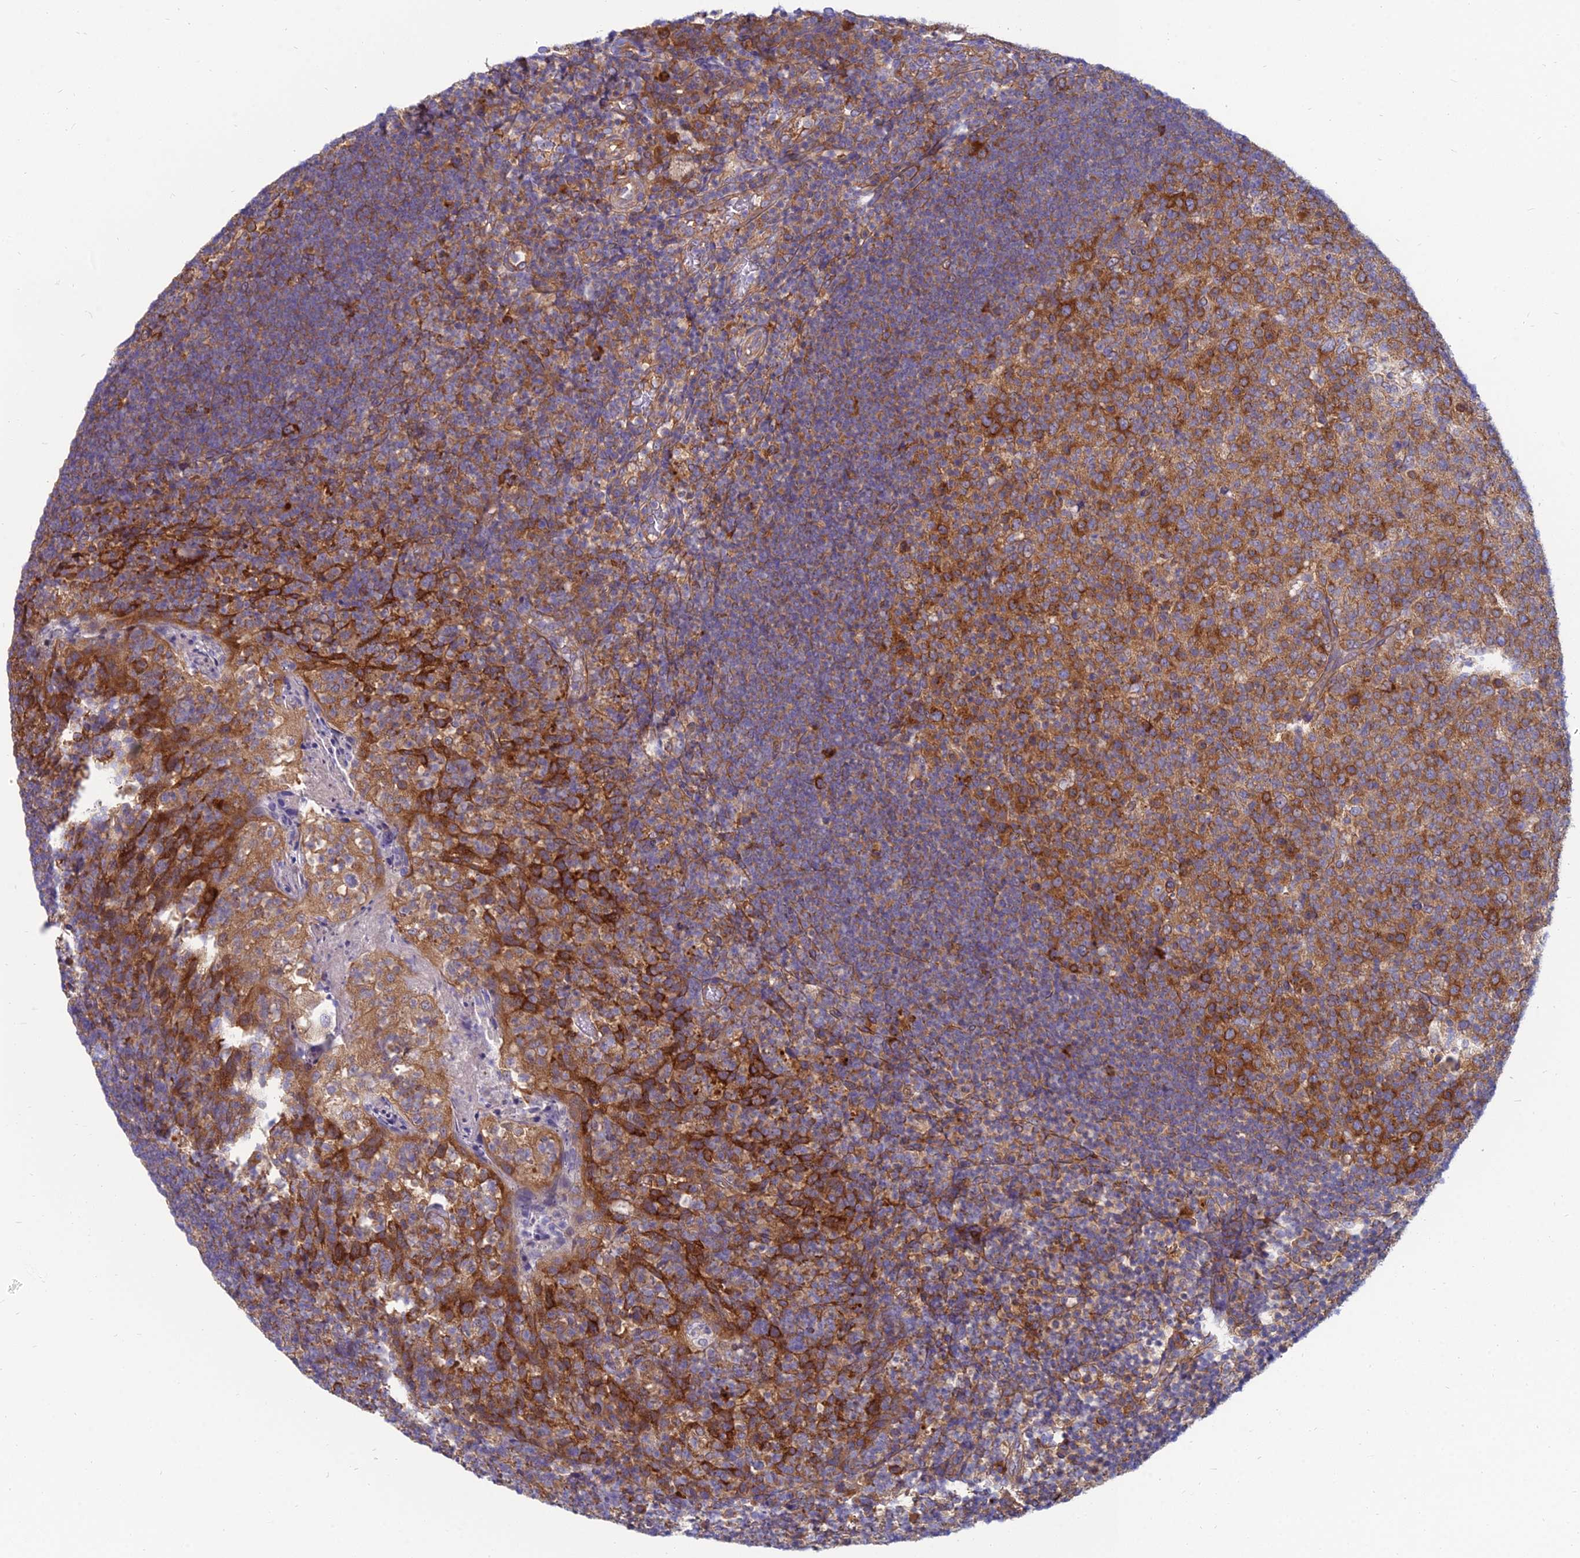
{"staining": {"intensity": "strong", "quantity": ">75%", "location": "cytoplasmic/membranous"}, "tissue": "tonsil", "cell_type": "Germinal center cells", "image_type": "normal", "snomed": [{"axis": "morphology", "description": "Normal tissue, NOS"}, {"axis": "topography", "description": "Tonsil"}], "caption": "Germinal center cells show high levels of strong cytoplasmic/membranous staining in approximately >75% of cells in unremarkable tonsil.", "gene": "TXLNA", "patient": {"sex": "female", "age": 10}}